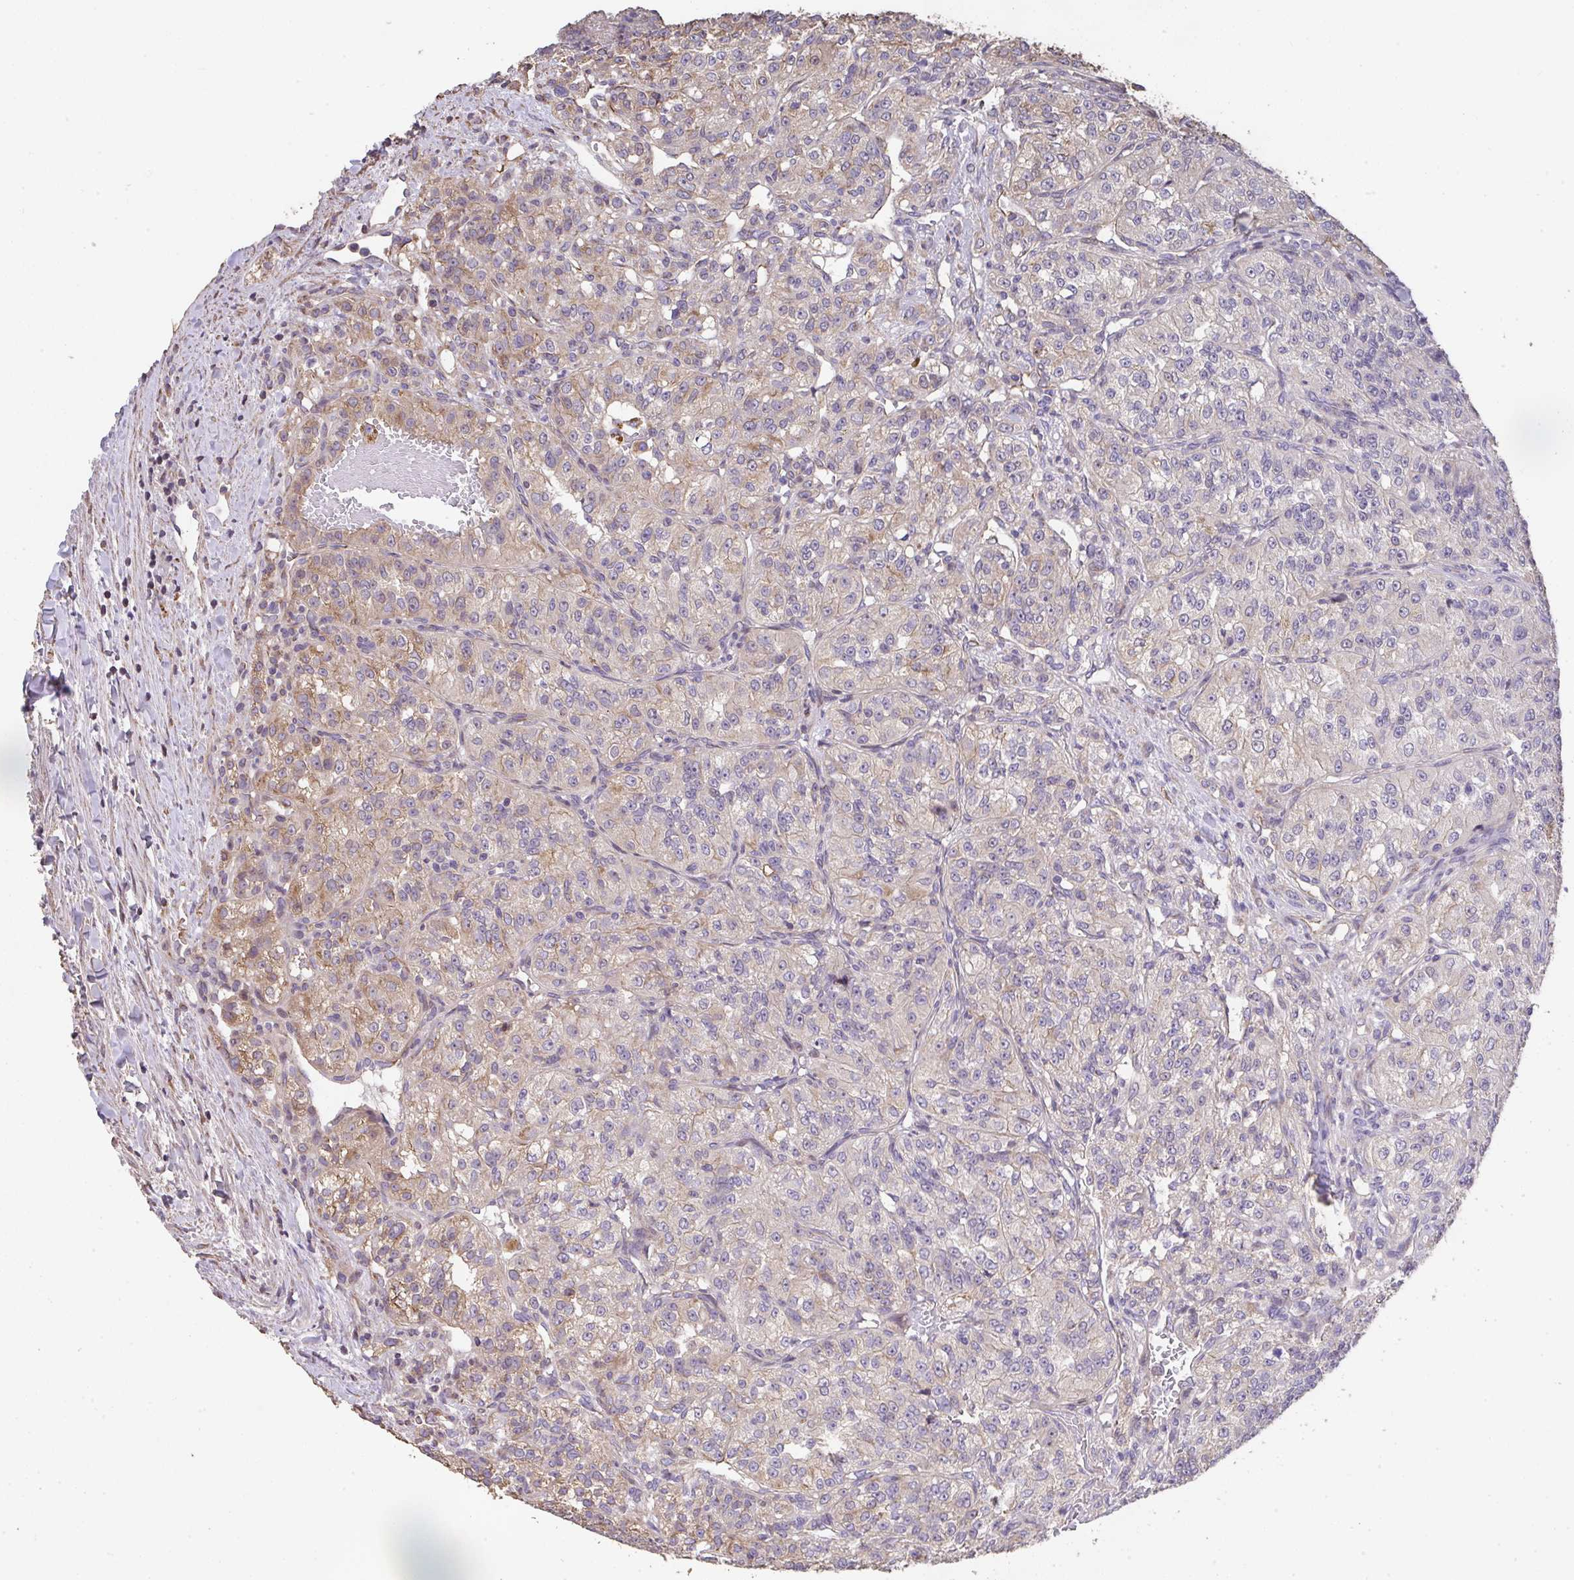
{"staining": {"intensity": "weak", "quantity": "<25%", "location": "cytoplasmic/membranous"}, "tissue": "renal cancer", "cell_type": "Tumor cells", "image_type": "cancer", "snomed": [{"axis": "morphology", "description": "Adenocarcinoma, NOS"}, {"axis": "topography", "description": "Kidney"}], "caption": "Immunohistochemical staining of renal adenocarcinoma demonstrates no significant expression in tumor cells.", "gene": "RUNDC3B", "patient": {"sex": "female", "age": 63}}